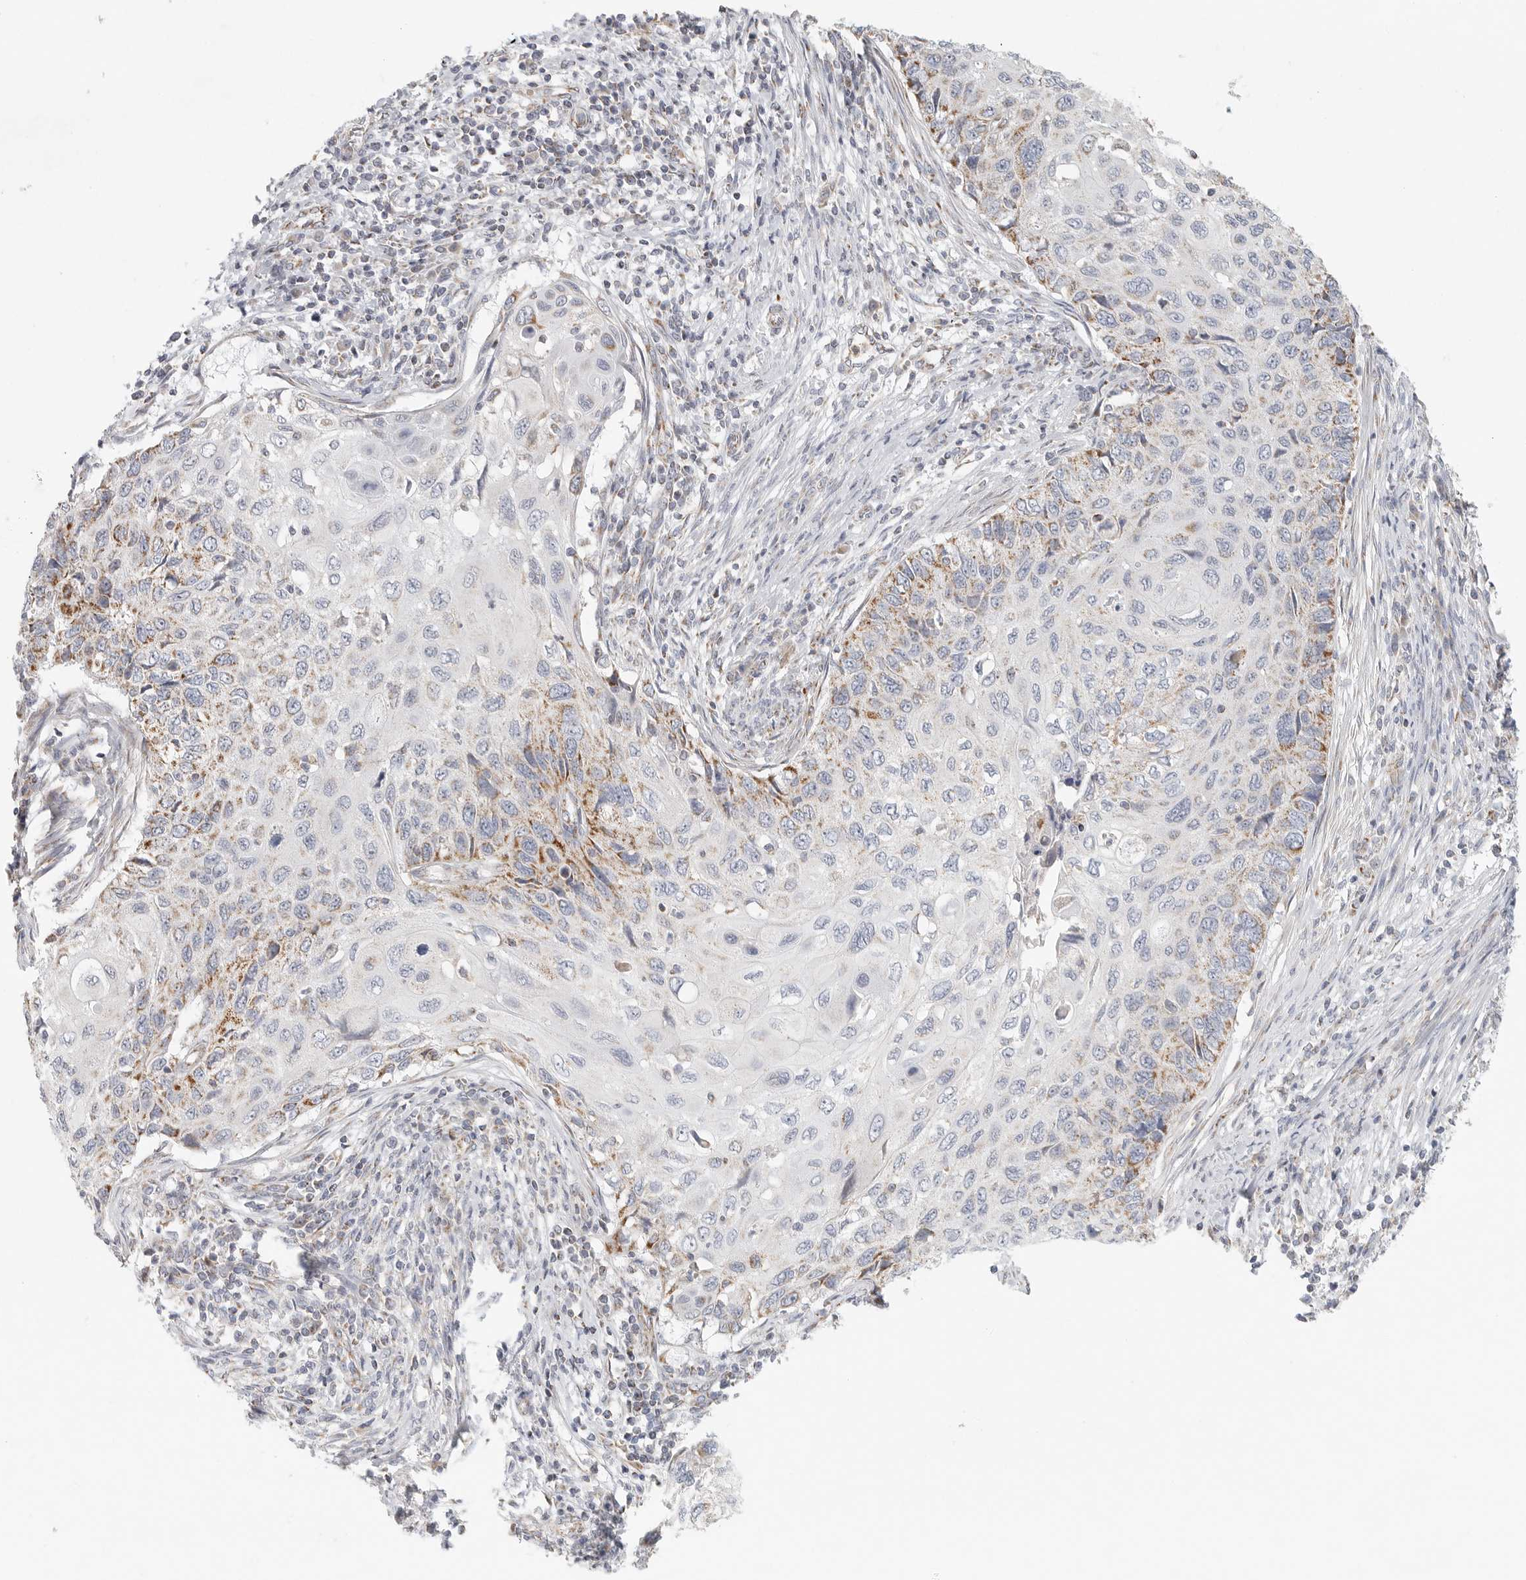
{"staining": {"intensity": "moderate", "quantity": "<25%", "location": "cytoplasmic/membranous"}, "tissue": "cervical cancer", "cell_type": "Tumor cells", "image_type": "cancer", "snomed": [{"axis": "morphology", "description": "Squamous cell carcinoma, NOS"}, {"axis": "topography", "description": "Cervix"}], "caption": "DAB immunohistochemical staining of human cervical cancer (squamous cell carcinoma) shows moderate cytoplasmic/membranous protein positivity in about <25% of tumor cells.", "gene": "SLC25A26", "patient": {"sex": "female", "age": 70}}